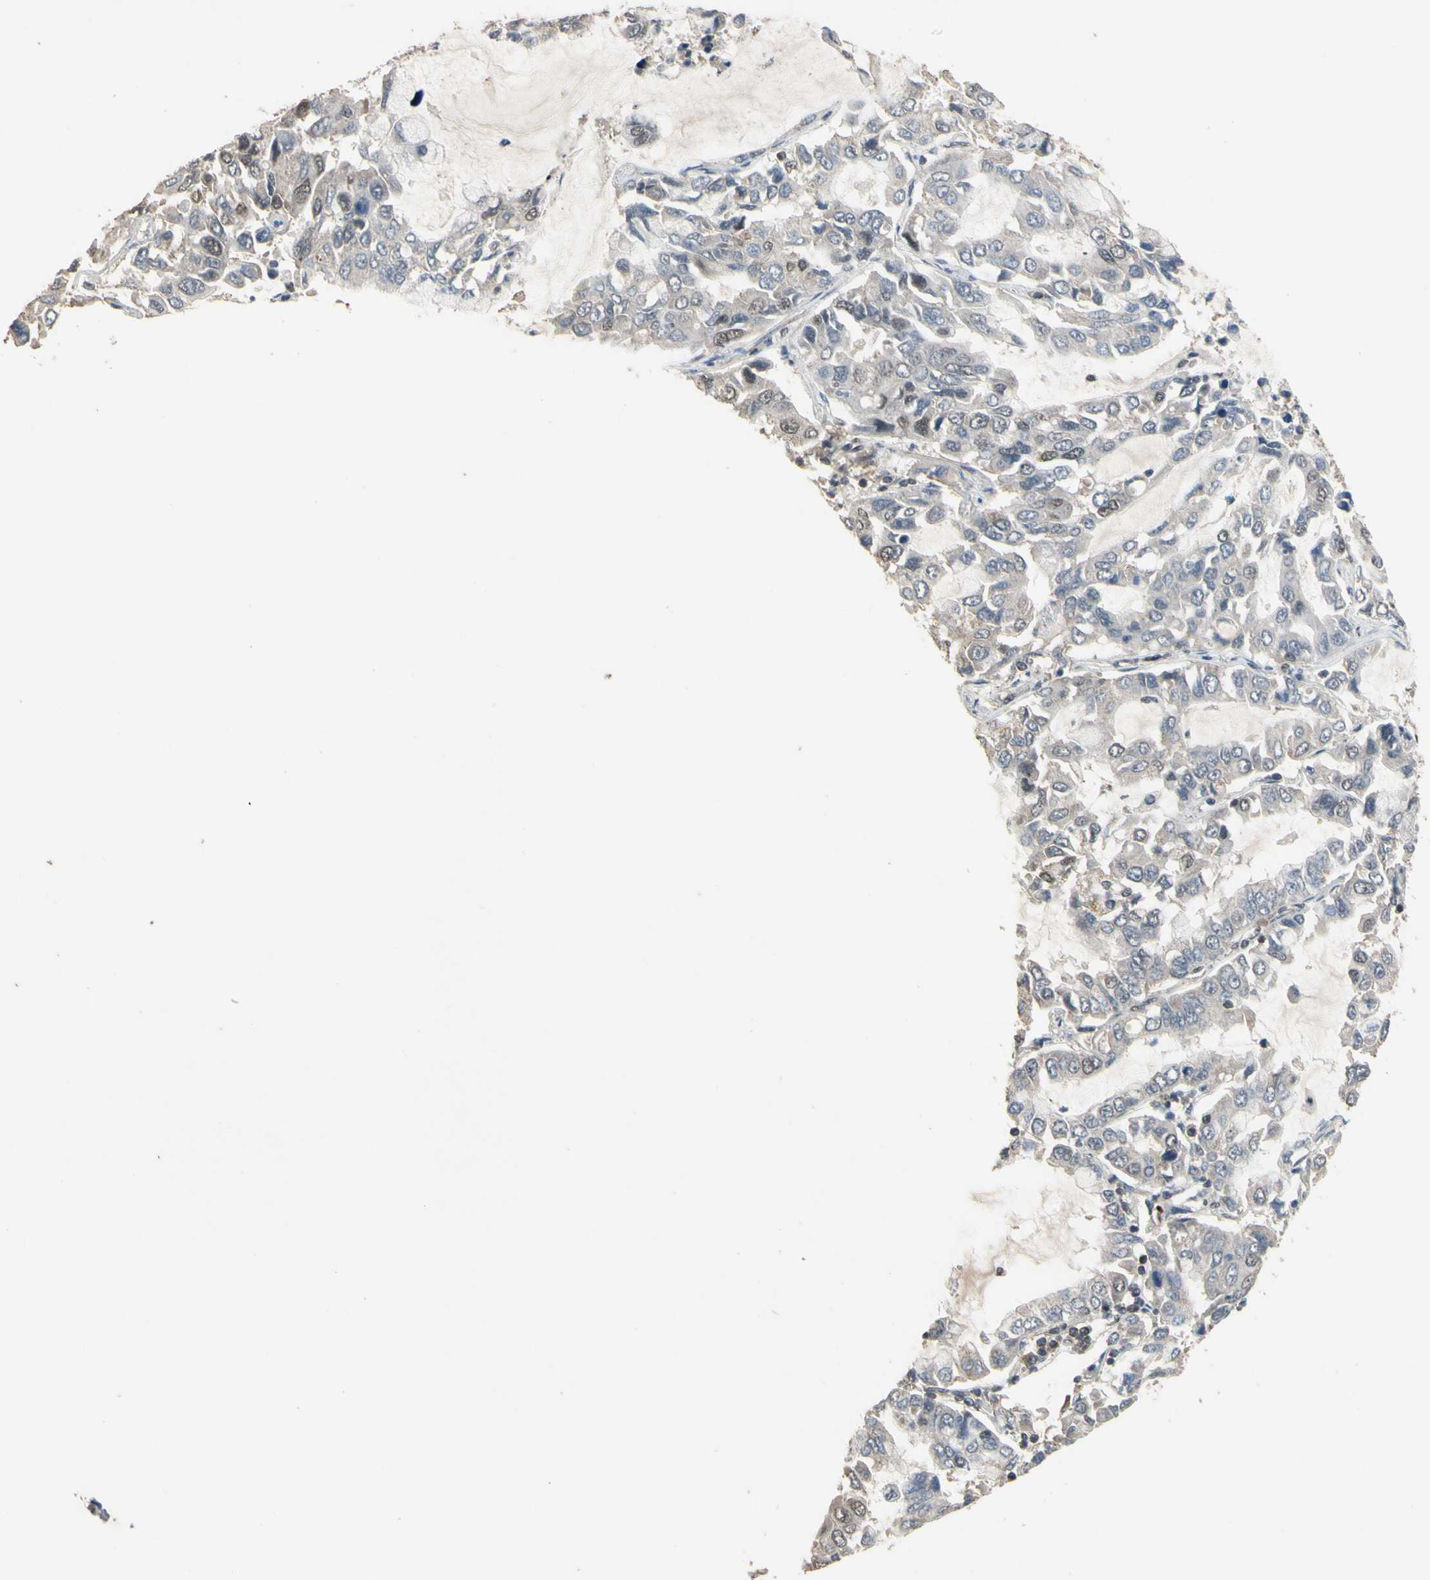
{"staining": {"intensity": "weak", "quantity": "<25%", "location": "cytoplasmic/membranous,nuclear"}, "tissue": "lung cancer", "cell_type": "Tumor cells", "image_type": "cancer", "snomed": [{"axis": "morphology", "description": "Adenocarcinoma, NOS"}, {"axis": "topography", "description": "Lung"}], "caption": "The micrograph reveals no significant expression in tumor cells of lung cancer.", "gene": "ZNF174", "patient": {"sex": "male", "age": 64}}